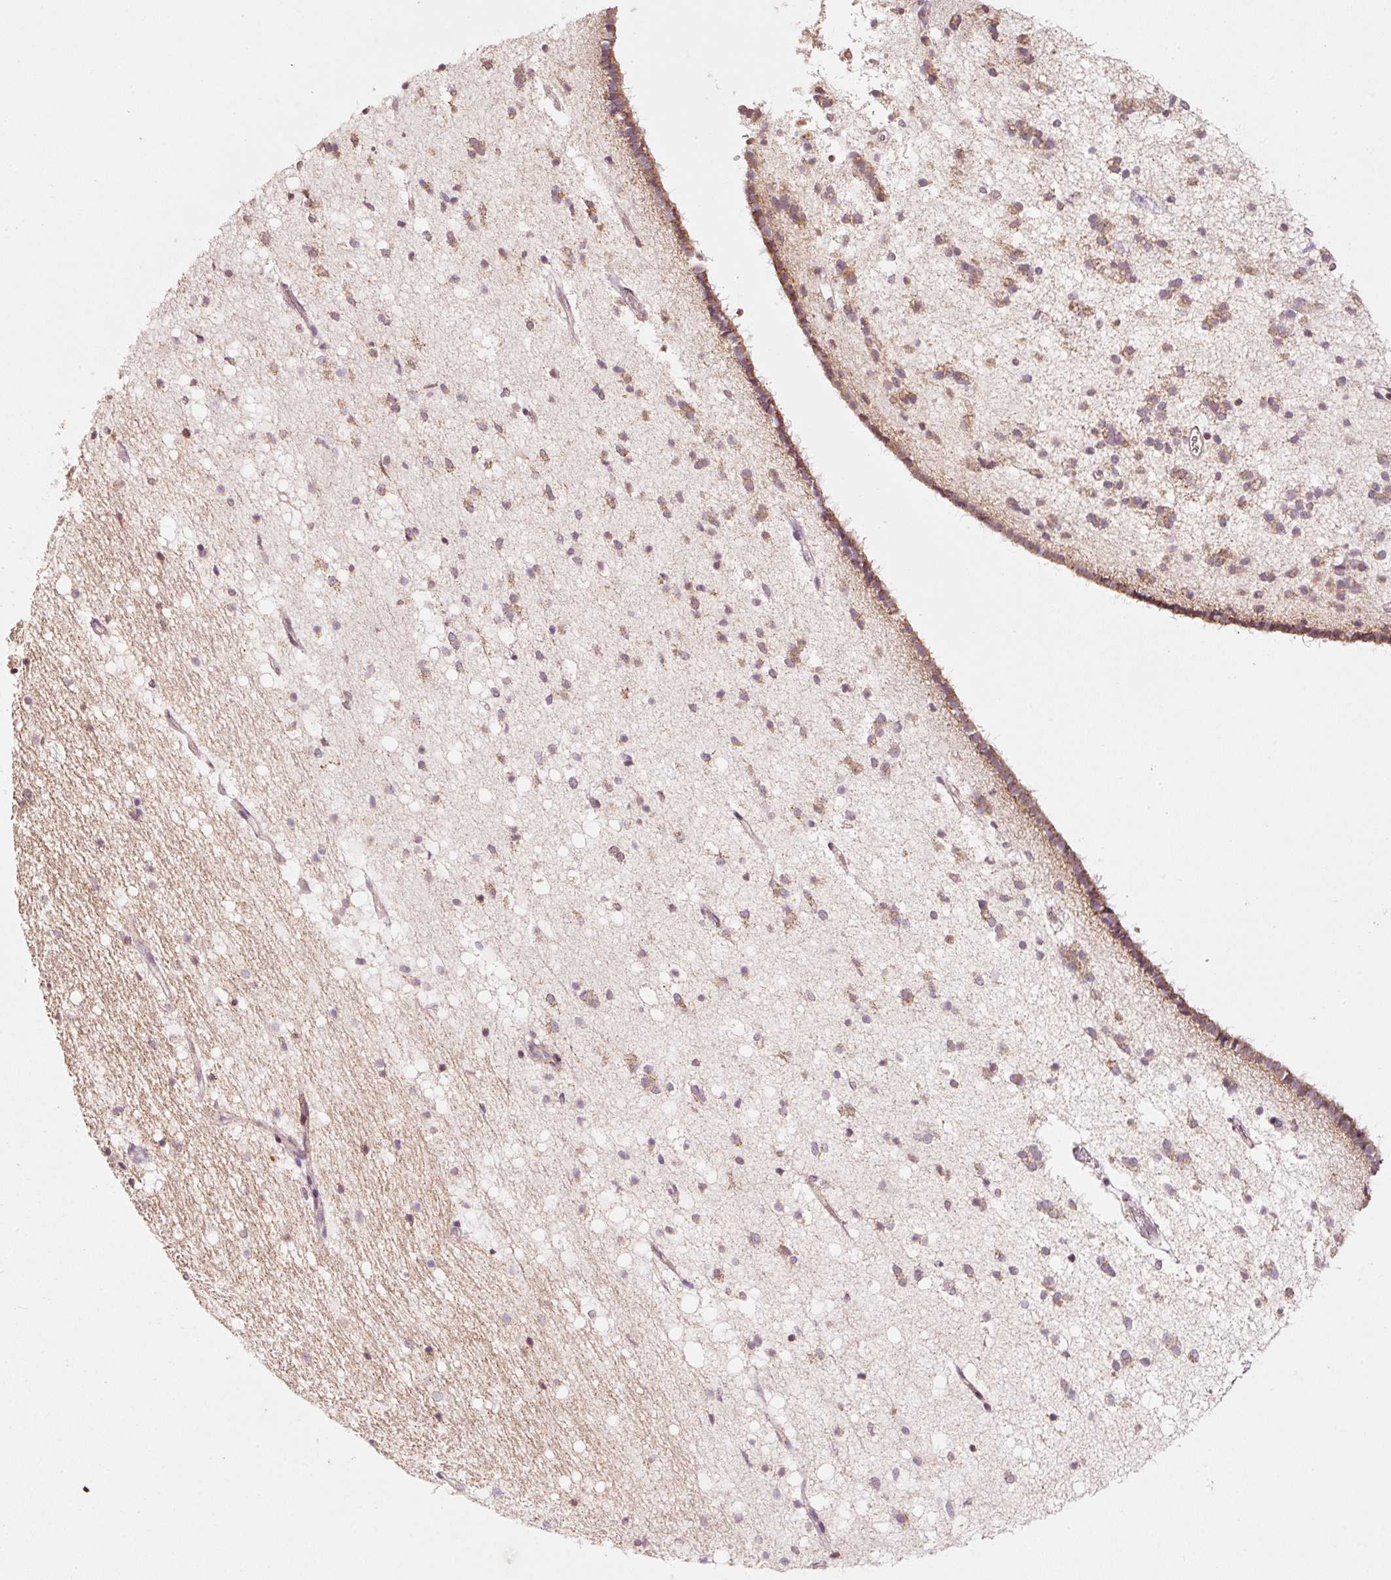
{"staining": {"intensity": "moderate", "quantity": "25%-75%", "location": "cytoplasmic/membranous"}, "tissue": "caudate", "cell_type": "Glial cells", "image_type": "normal", "snomed": [{"axis": "morphology", "description": "Normal tissue, NOS"}, {"axis": "topography", "description": "Lateral ventricle wall"}], "caption": "Immunohistochemistry (IHC) staining of benign caudate, which demonstrates medium levels of moderate cytoplasmic/membranous expression in approximately 25%-75% of glial cells indicating moderate cytoplasmic/membranous protein positivity. The staining was performed using DAB (brown) for protein detection and nuclei were counterstained in hematoxylin (blue).", "gene": "TOB2", "patient": {"sex": "male", "age": 37}}